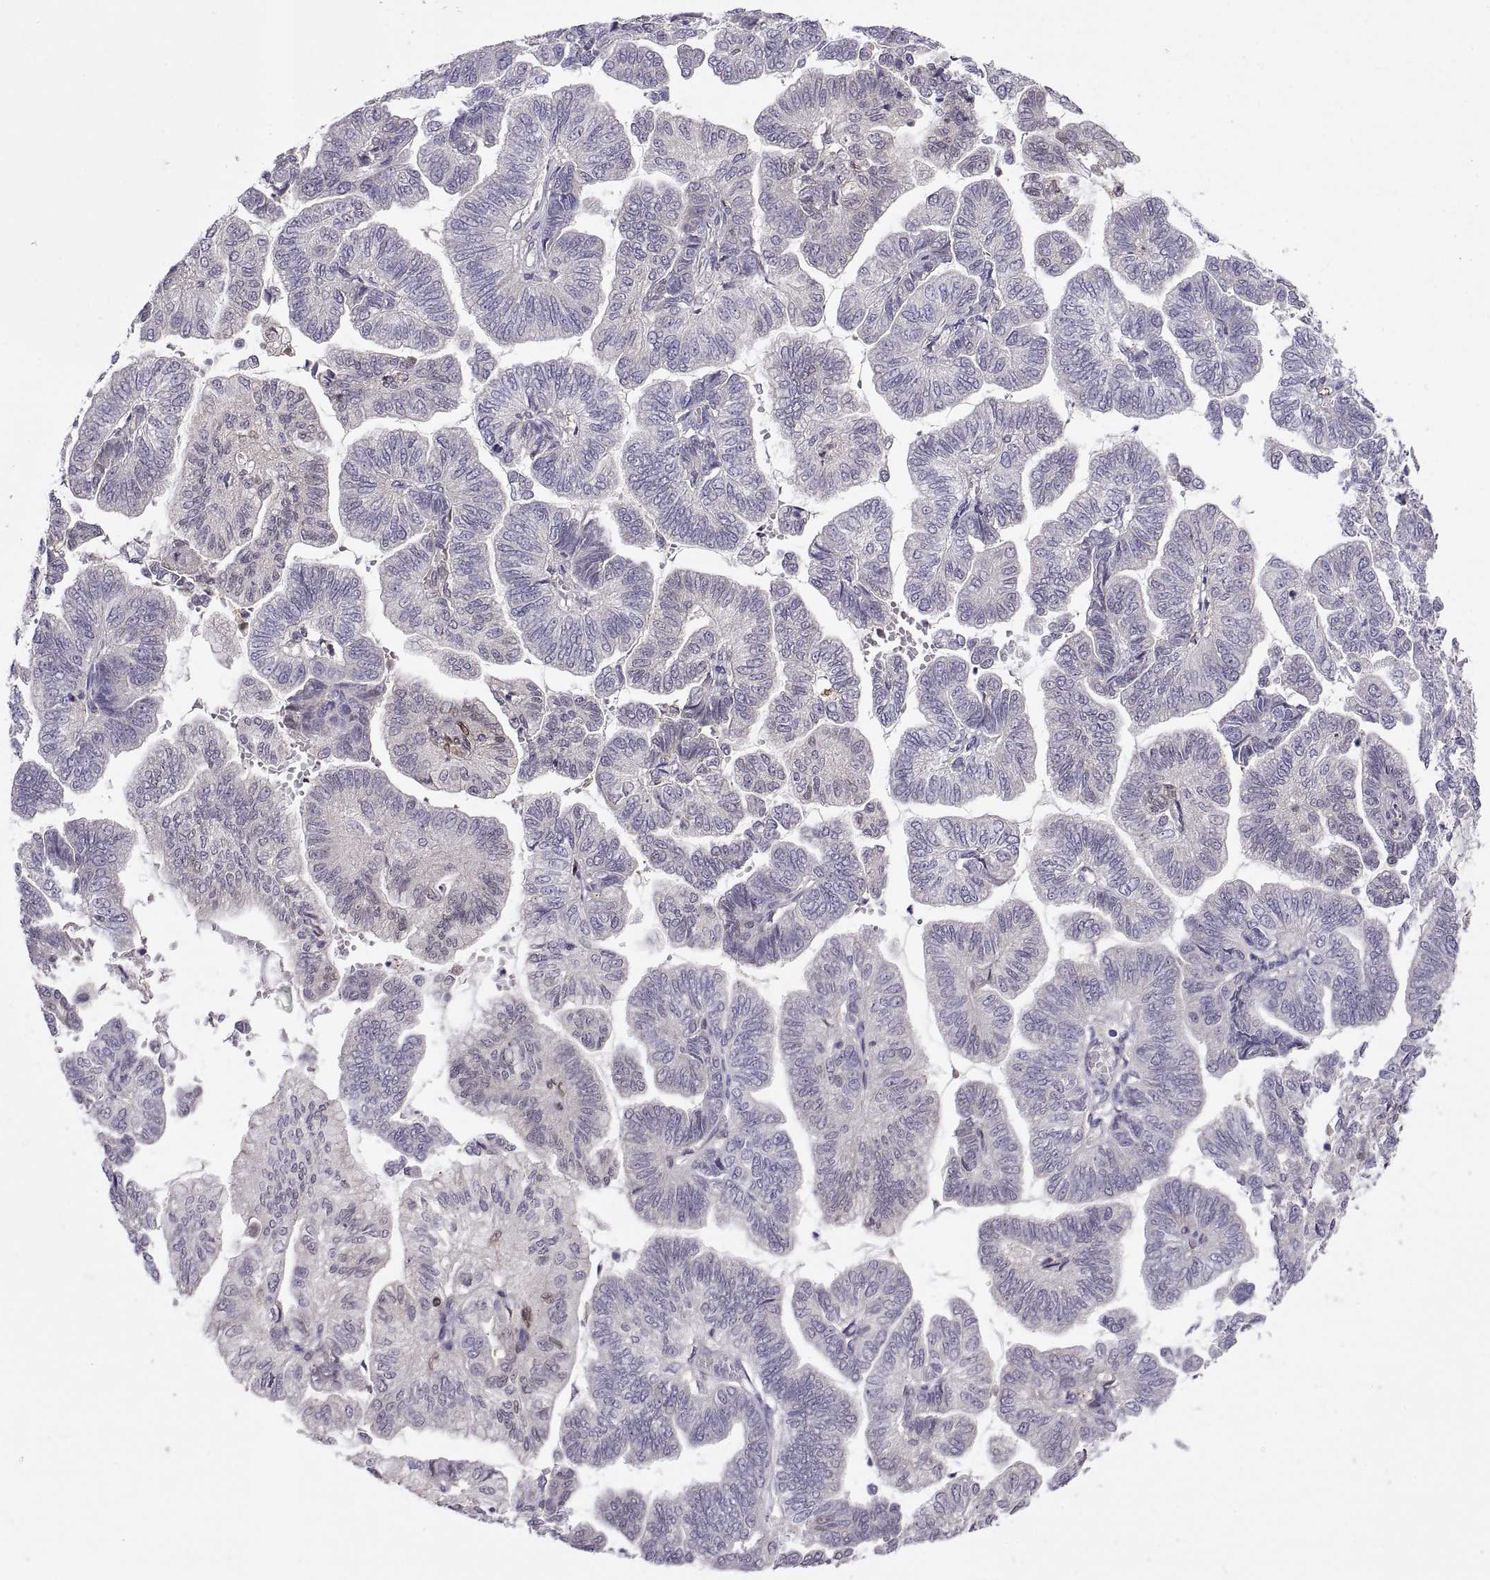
{"staining": {"intensity": "negative", "quantity": "none", "location": "none"}, "tissue": "stomach cancer", "cell_type": "Tumor cells", "image_type": "cancer", "snomed": [{"axis": "morphology", "description": "Adenocarcinoma, NOS"}, {"axis": "topography", "description": "Stomach"}], "caption": "A photomicrograph of adenocarcinoma (stomach) stained for a protein shows no brown staining in tumor cells. (Stains: DAB immunohistochemistry with hematoxylin counter stain, Microscopy: brightfield microscopy at high magnification).", "gene": "FGF9", "patient": {"sex": "male", "age": 83}}